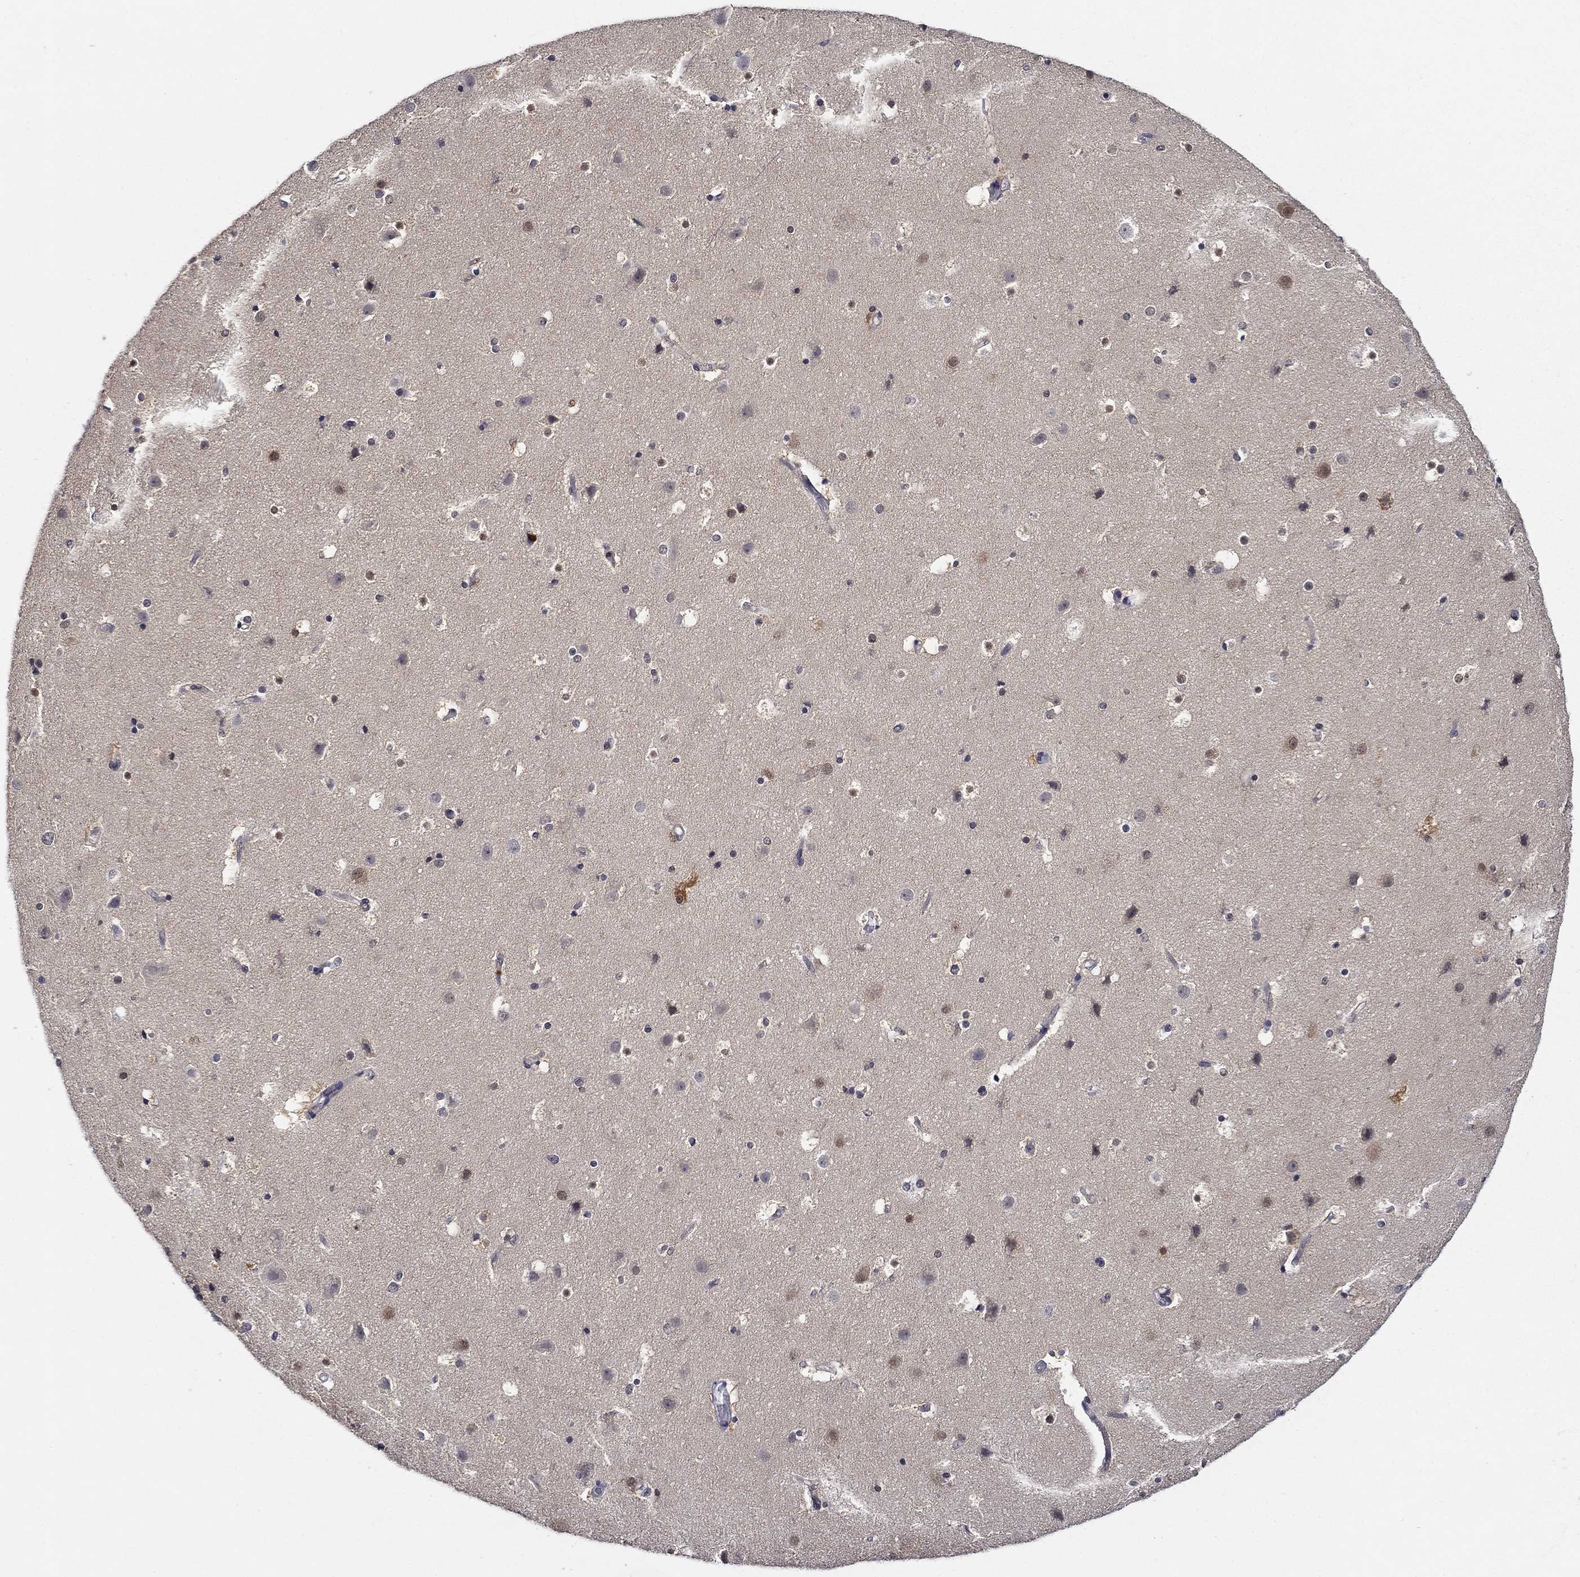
{"staining": {"intensity": "negative", "quantity": "none", "location": "none"}, "tissue": "cerebral cortex", "cell_type": "Endothelial cells", "image_type": "normal", "snomed": [{"axis": "morphology", "description": "Normal tissue, NOS"}, {"axis": "topography", "description": "Cerebral cortex"}], "caption": "High magnification brightfield microscopy of benign cerebral cortex stained with DAB (3,3'-diaminobenzidine) (brown) and counterstained with hematoxylin (blue): endothelial cells show no significant positivity.", "gene": "DDTL", "patient": {"sex": "female", "age": 52}}